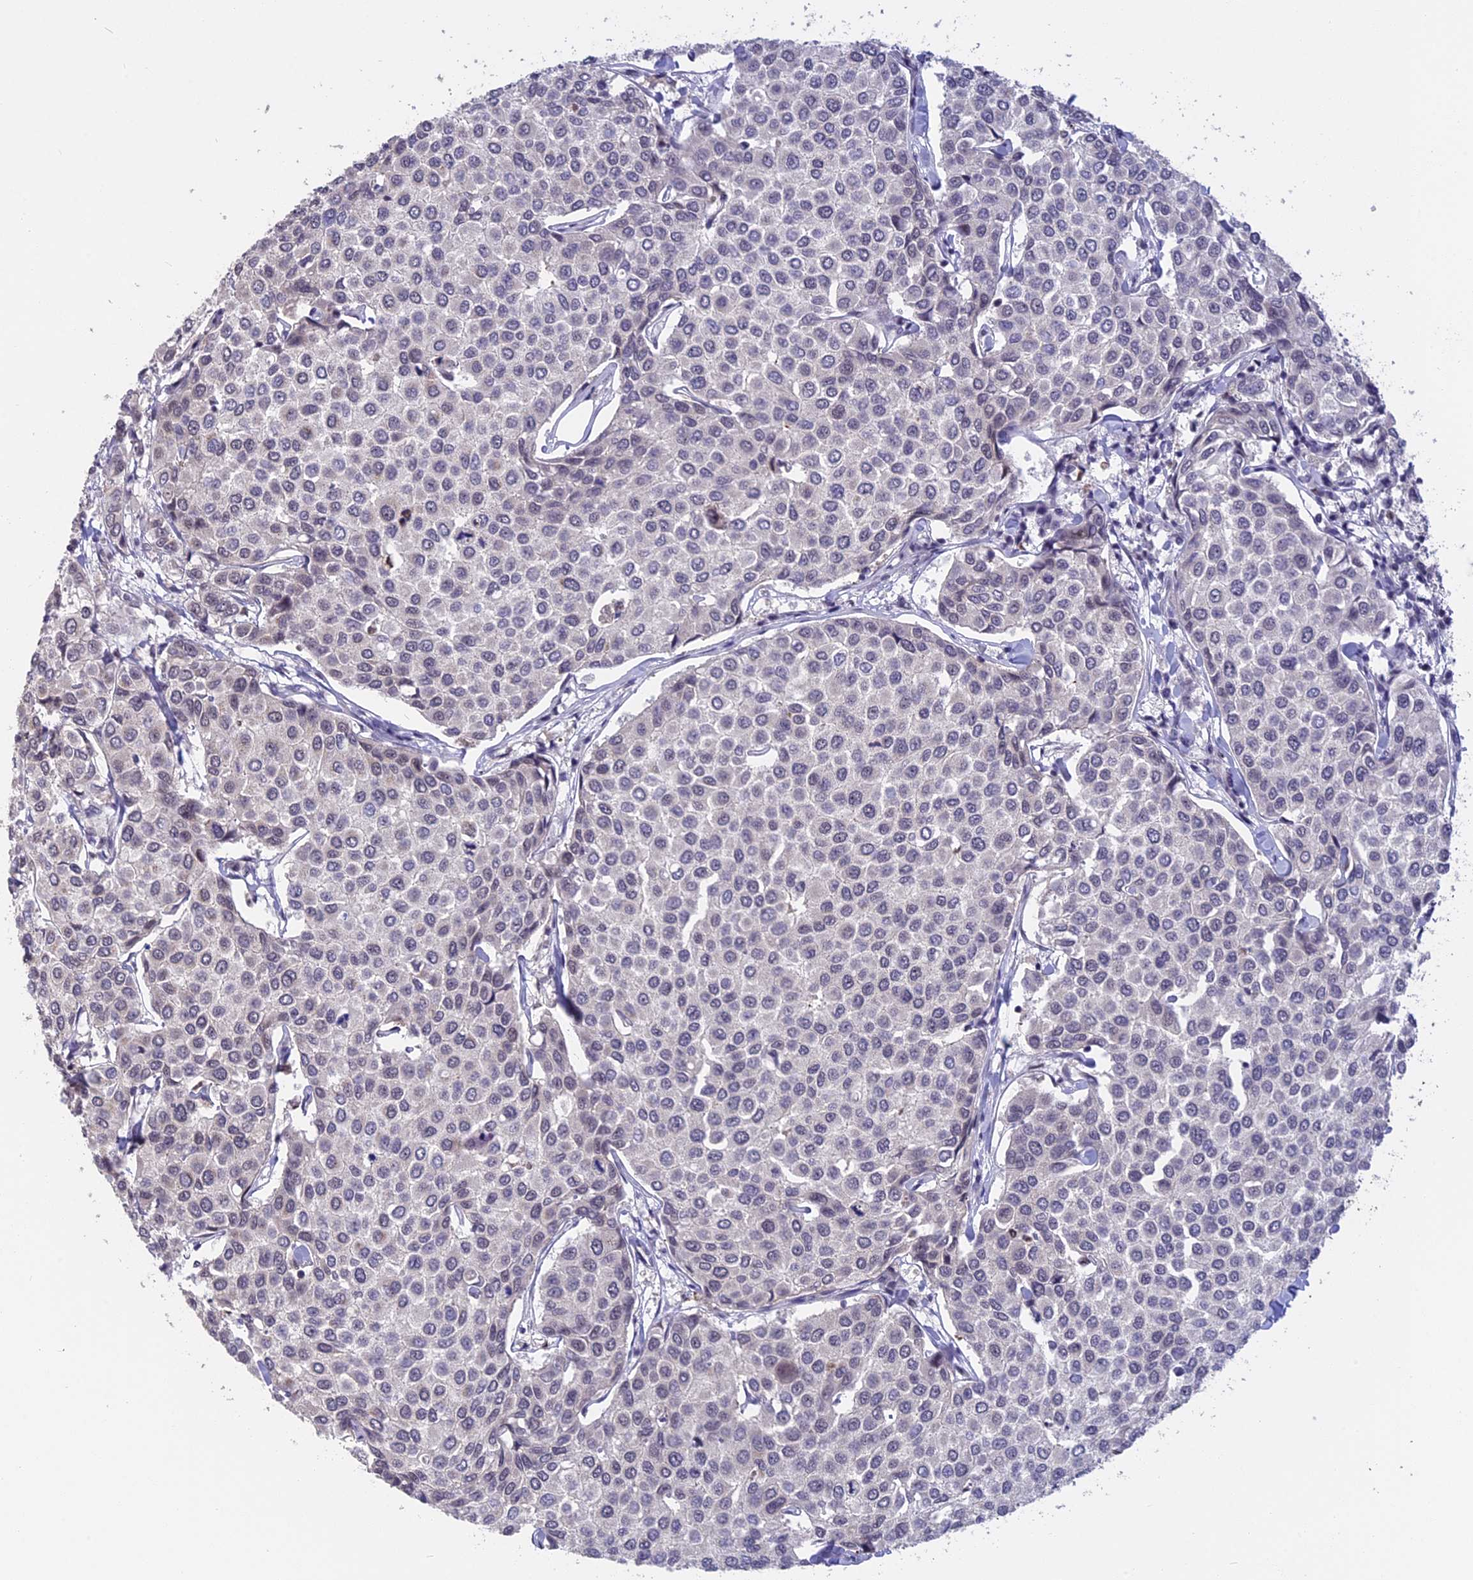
{"staining": {"intensity": "negative", "quantity": "none", "location": "none"}, "tissue": "breast cancer", "cell_type": "Tumor cells", "image_type": "cancer", "snomed": [{"axis": "morphology", "description": "Duct carcinoma"}, {"axis": "topography", "description": "Breast"}], "caption": "This is an immunohistochemistry (IHC) histopathology image of human breast cancer (invasive ductal carcinoma). There is no expression in tumor cells.", "gene": "POLR2C", "patient": {"sex": "female", "age": 55}}